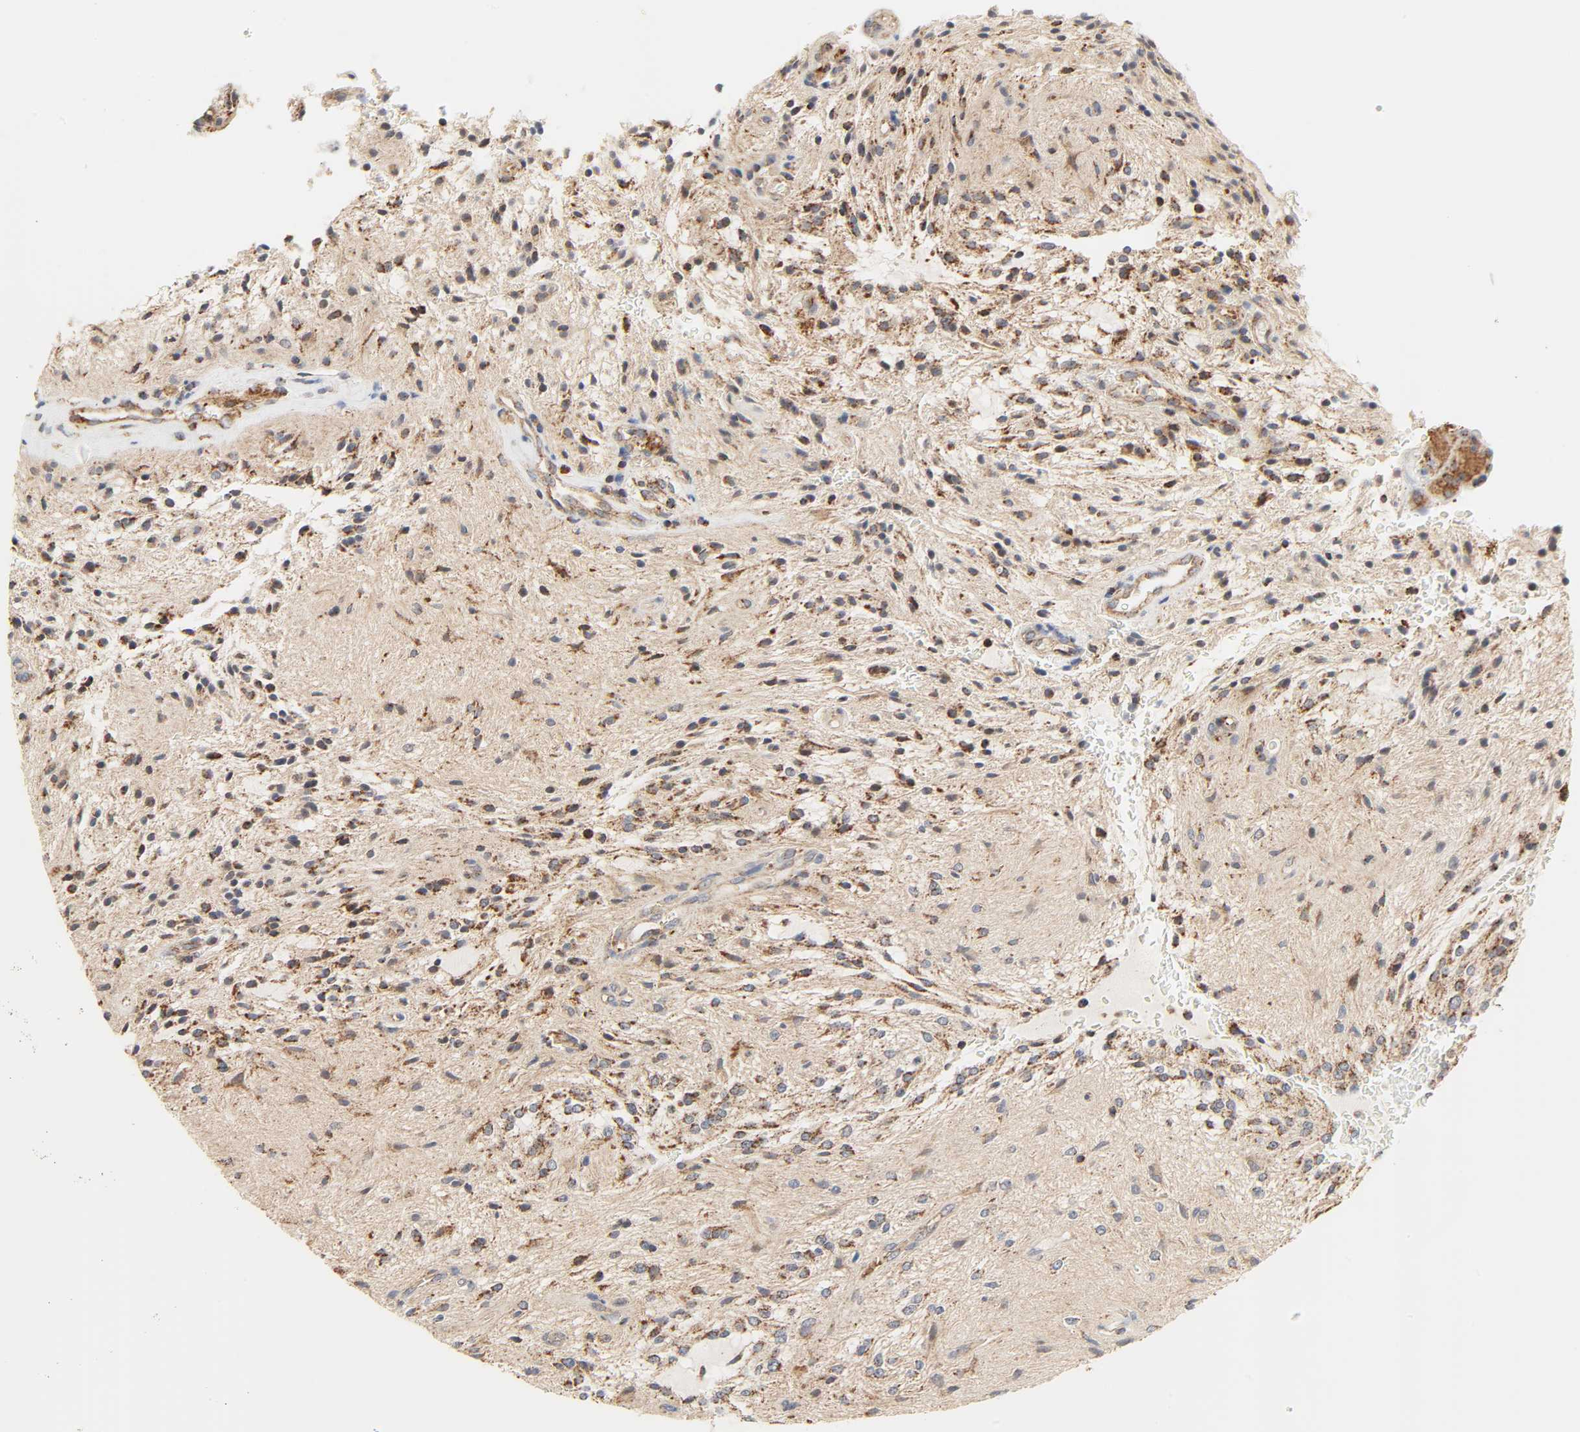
{"staining": {"intensity": "moderate", "quantity": ">75%", "location": "cytoplasmic/membranous"}, "tissue": "glioma", "cell_type": "Tumor cells", "image_type": "cancer", "snomed": [{"axis": "morphology", "description": "Glioma, malignant, NOS"}, {"axis": "topography", "description": "Cerebellum"}], "caption": "About >75% of tumor cells in human glioma display moderate cytoplasmic/membranous protein staining as visualized by brown immunohistochemical staining.", "gene": "ZMAT5", "patient": {"sex": "female", "age": 10}}